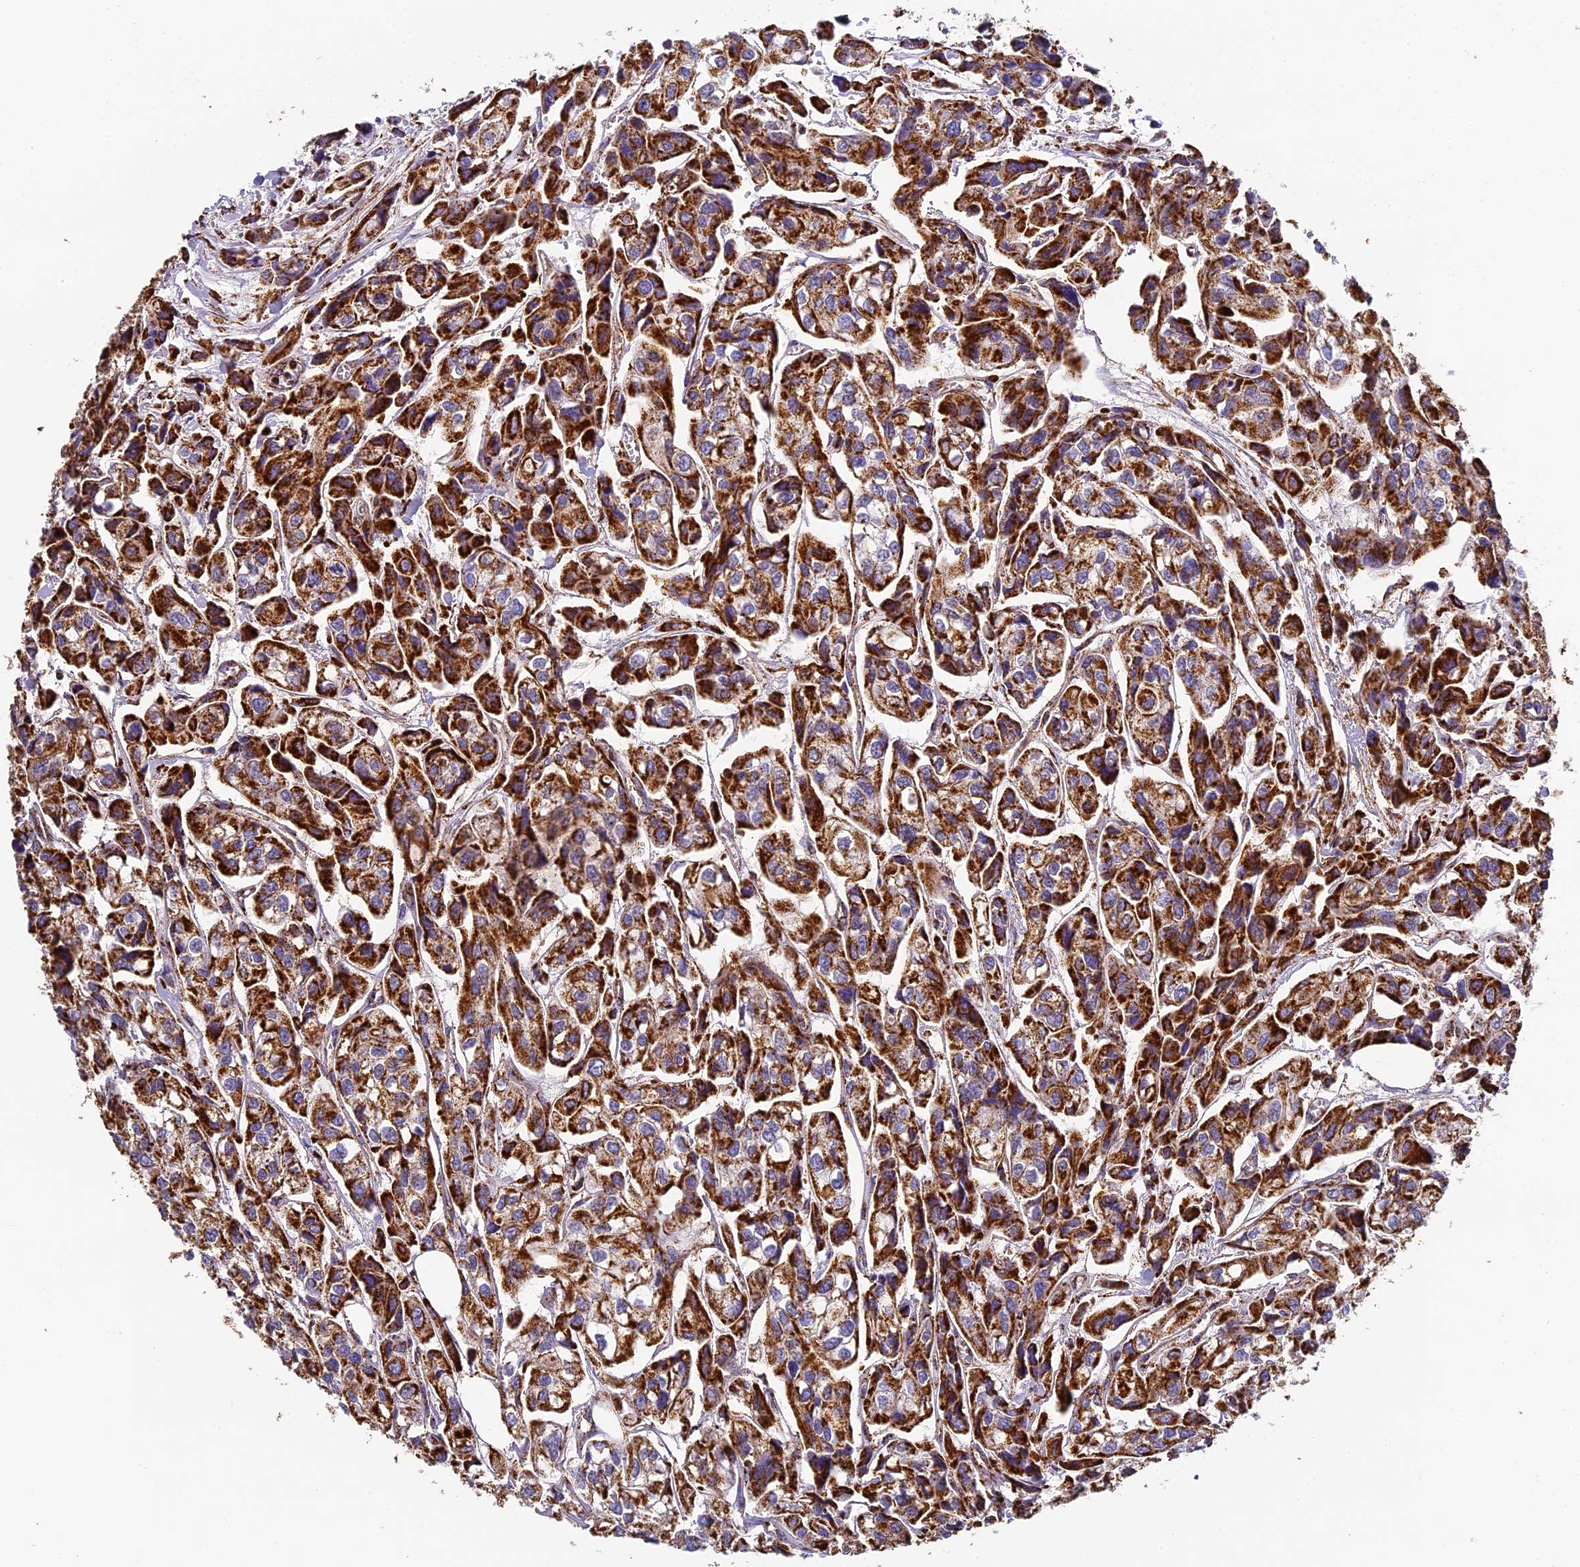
{"staining": {"intensity": "strong", "quantity": ">75%", "location": "cytoplasmic/membranous"}, "tissue": "urothelial cancer", "cell_type": "Tumor cells", "image_type": "cancer", "snomed": [{"axis": "morphology", "description": "Urothelial carcinoma, High grade"}, {"axis": "topography", "description": "Urinary bladder"}], "caption": "Urothelial carcinoma (high-grade) was stained to show a protein in brown. There is high levels of strong cytoplasmic/membranous staining in approximately >75% of tumor cells.", "gene": "STK17A", "patient": {"sex": "male", "age": 67}}